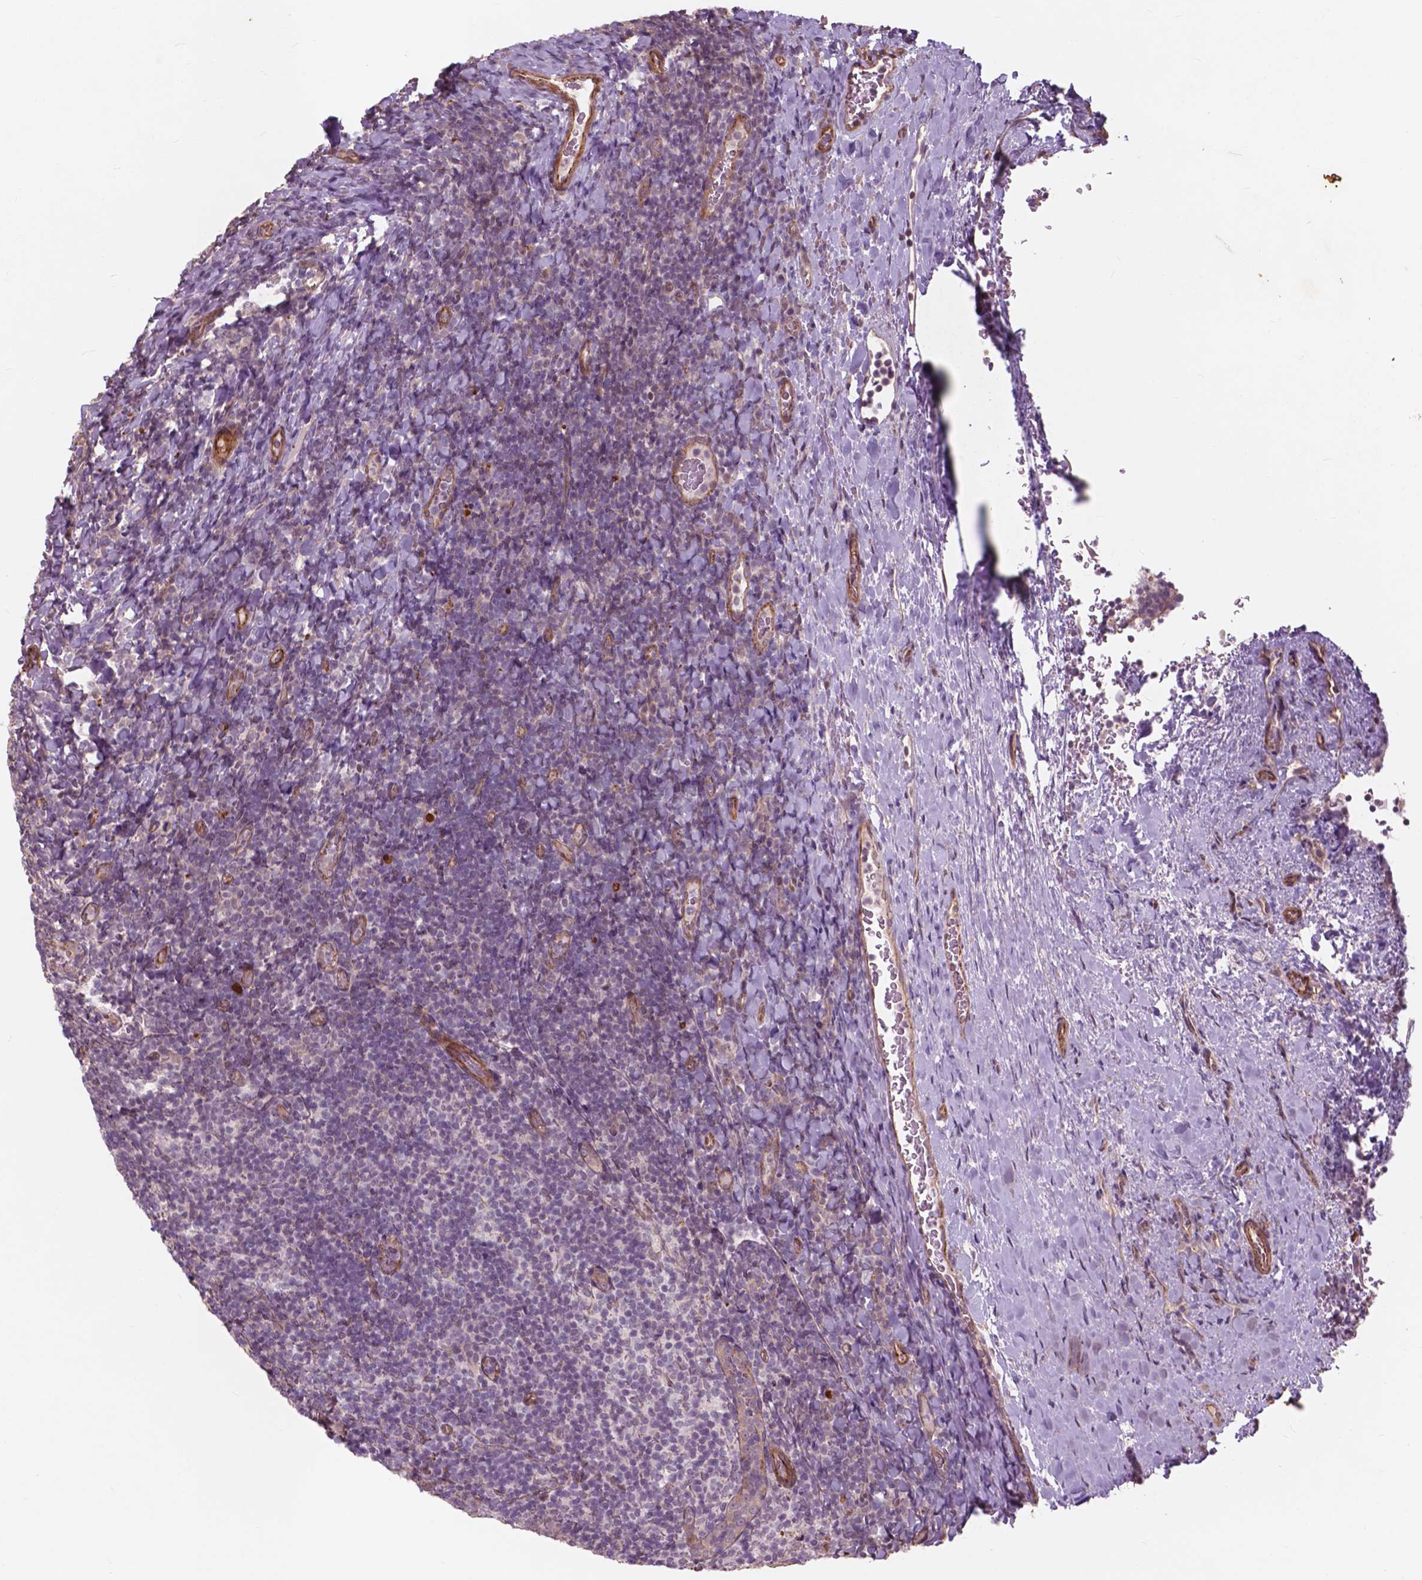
{"staining": {"intensity": "negative", "quantity": "none", "location": "none"}, "tissue": "tonsil", "cell_type": "Germinal center cells", "image_type": "normal", "snomed": [{"axis": "morphology", "description": "Normal tissue, NOS"}, {"axis": "topography", "description": "Tonsil"}], "caption": "There is no significant staining in germinal center cells of tonsil. (Brightfield microscopy of DAB (3,3'-diaminobenzidine) IHC at high magnification).", "gene": "RFPL4B", "patient": {"sex": "male", "age": 17}}